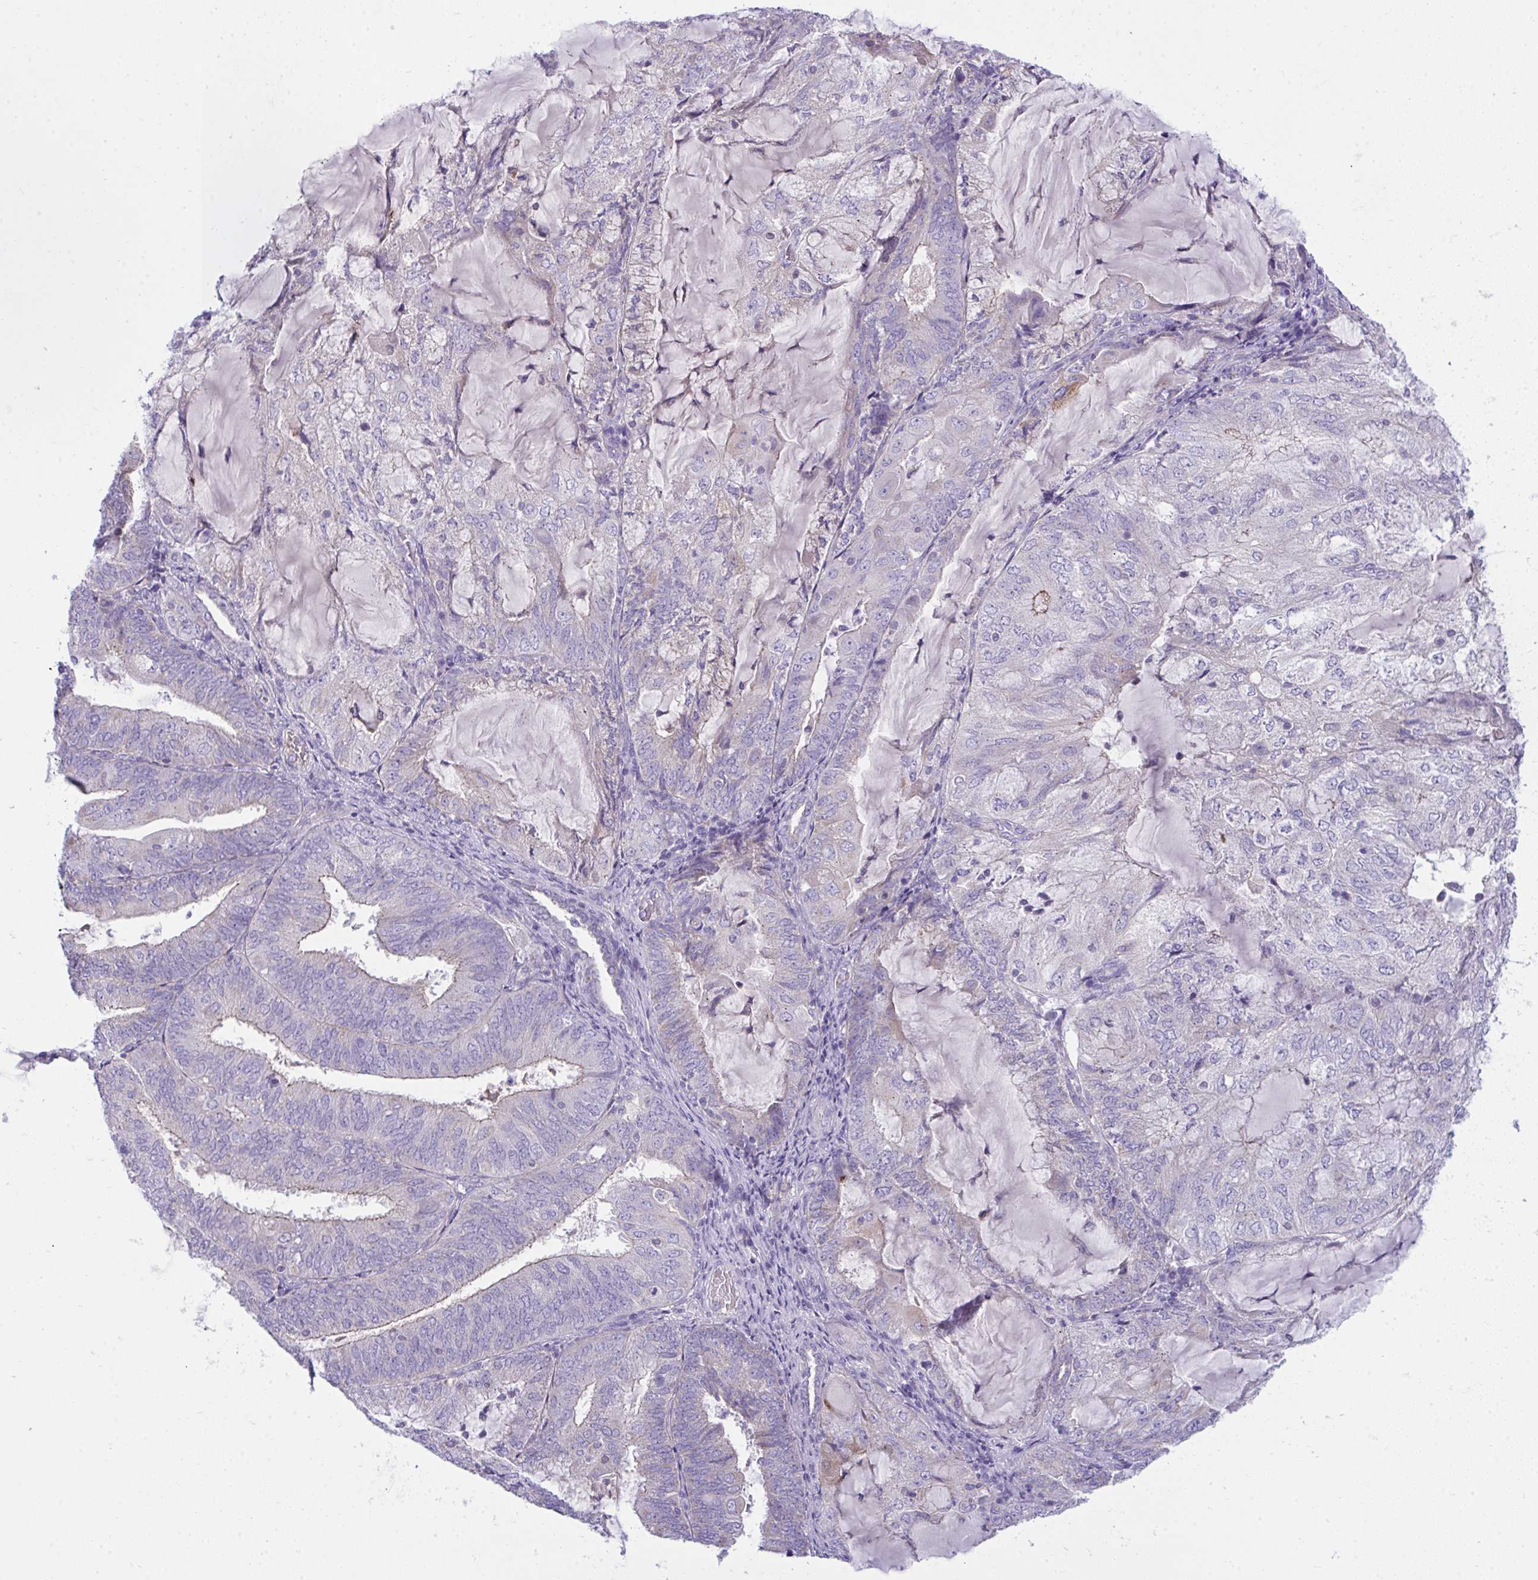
{"staining": {"intensity": "weak", "quantity": "<25%", "location": "cytoplasmic/membranous"}, "tissue": "endometrial cancer", "cell_type": "Tumor cells", "image_type": "cancer", "snomed": [{"axis": "morphology", "description": "Adenocarcinoma, NOS"}, {"axis": "topography", "description": "Endometrium"}], "caption": "Endometrial cancer (adenocarcinoma) was stained to show a protein in brown. There is no significant expression in tumor cells.", "gene": "PLA2G12B", "patient": {"sex": "female", "age": 81}}